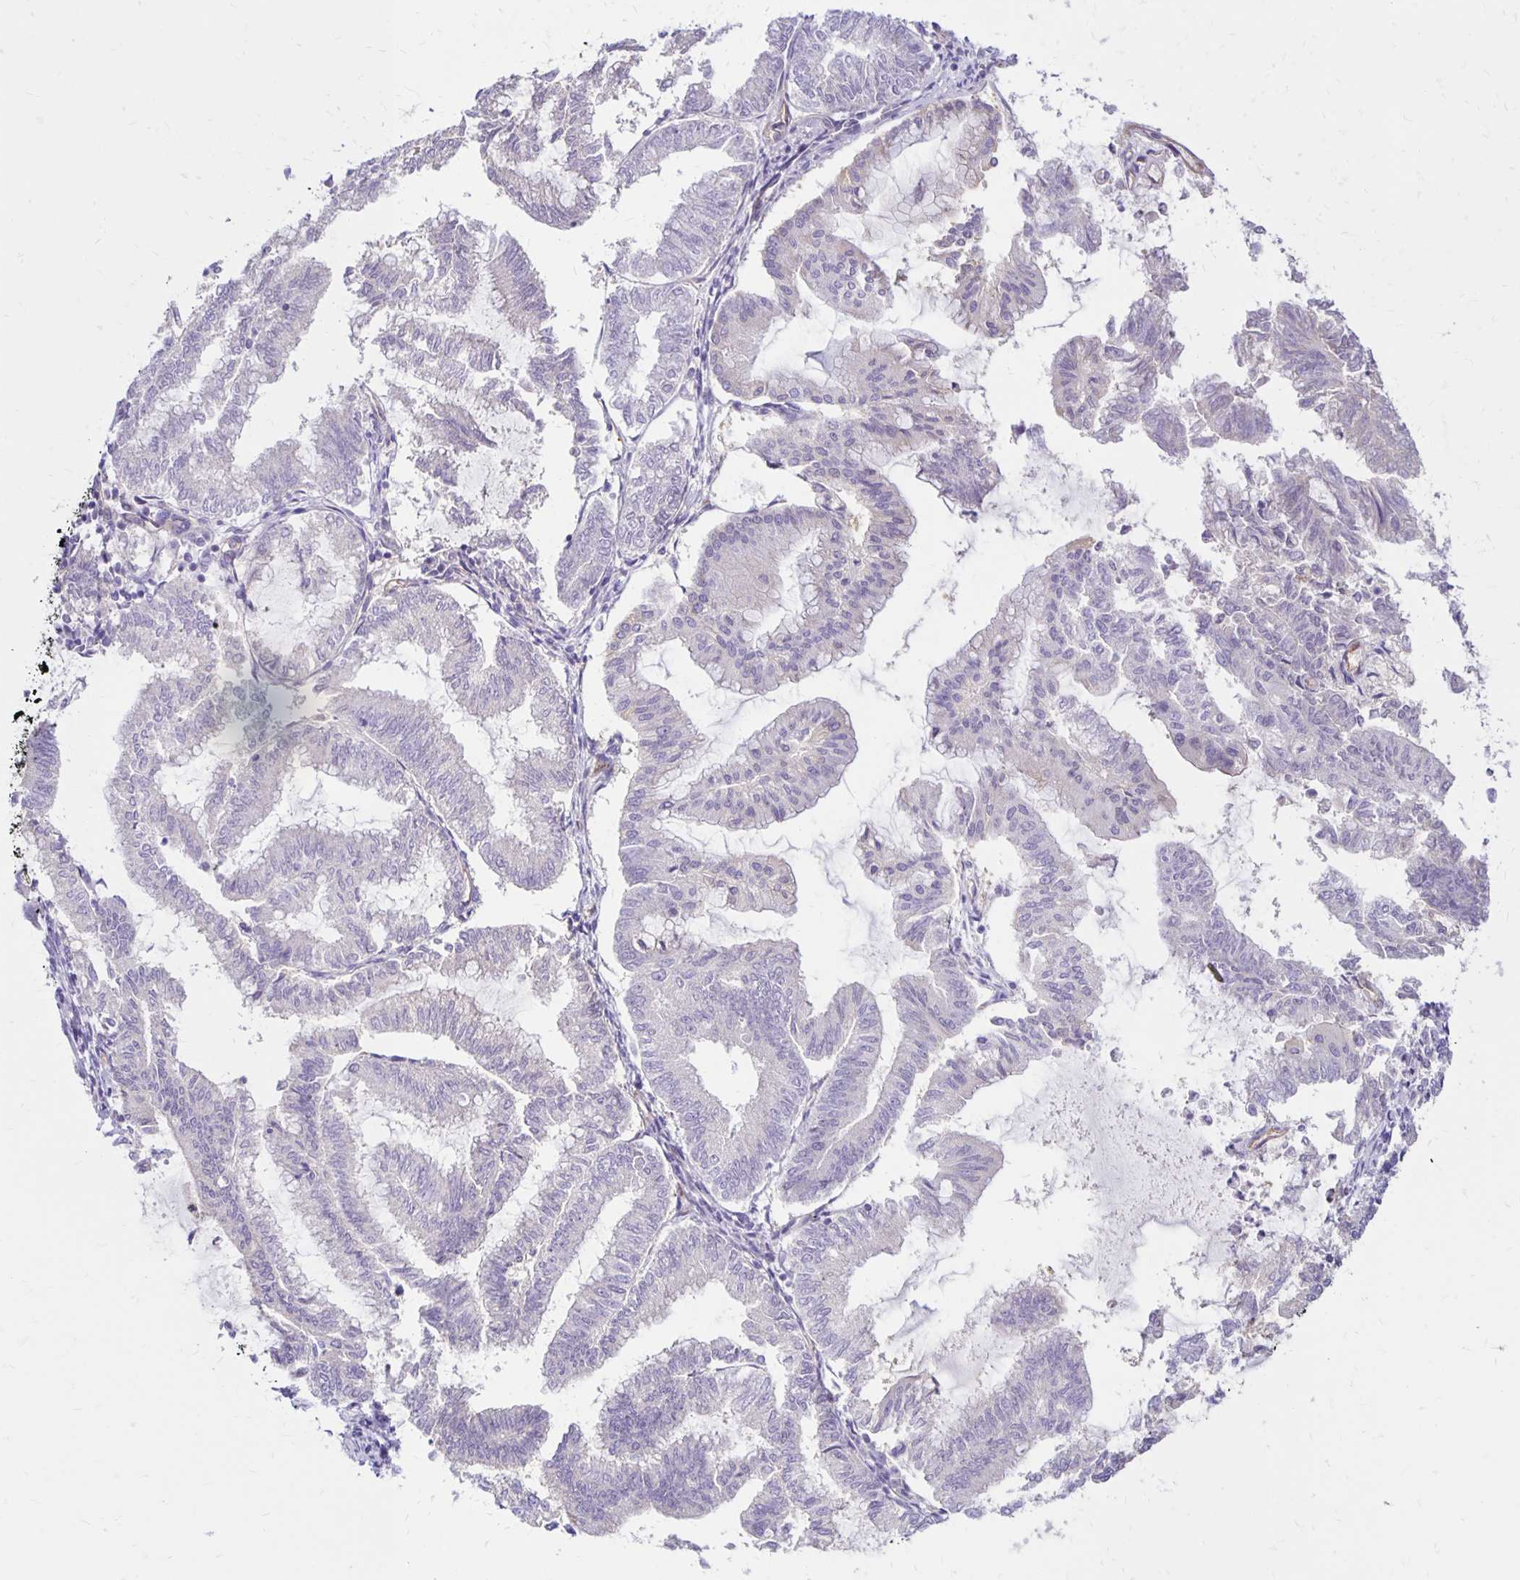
{"staining": {"intensity": "negative", "quantity": "none", "location": "none"}, "tissue": "endometrial cancer", "cell_type": "Tumor cells", "image_type": "cancer", "snomed": [{"axis": "morphology", "description": "Adenocarcinoma, NOS"}, {"axis": "topography", "description": "Endometrium"}], "caption": "Immunohistochemistry (IHC) micrograph of human endometrial cancer stained for a protein (brown), which displays no staining in tumor cells.", "gene": "TTYH1", "patient": {"sex": "female", "age": 79}}